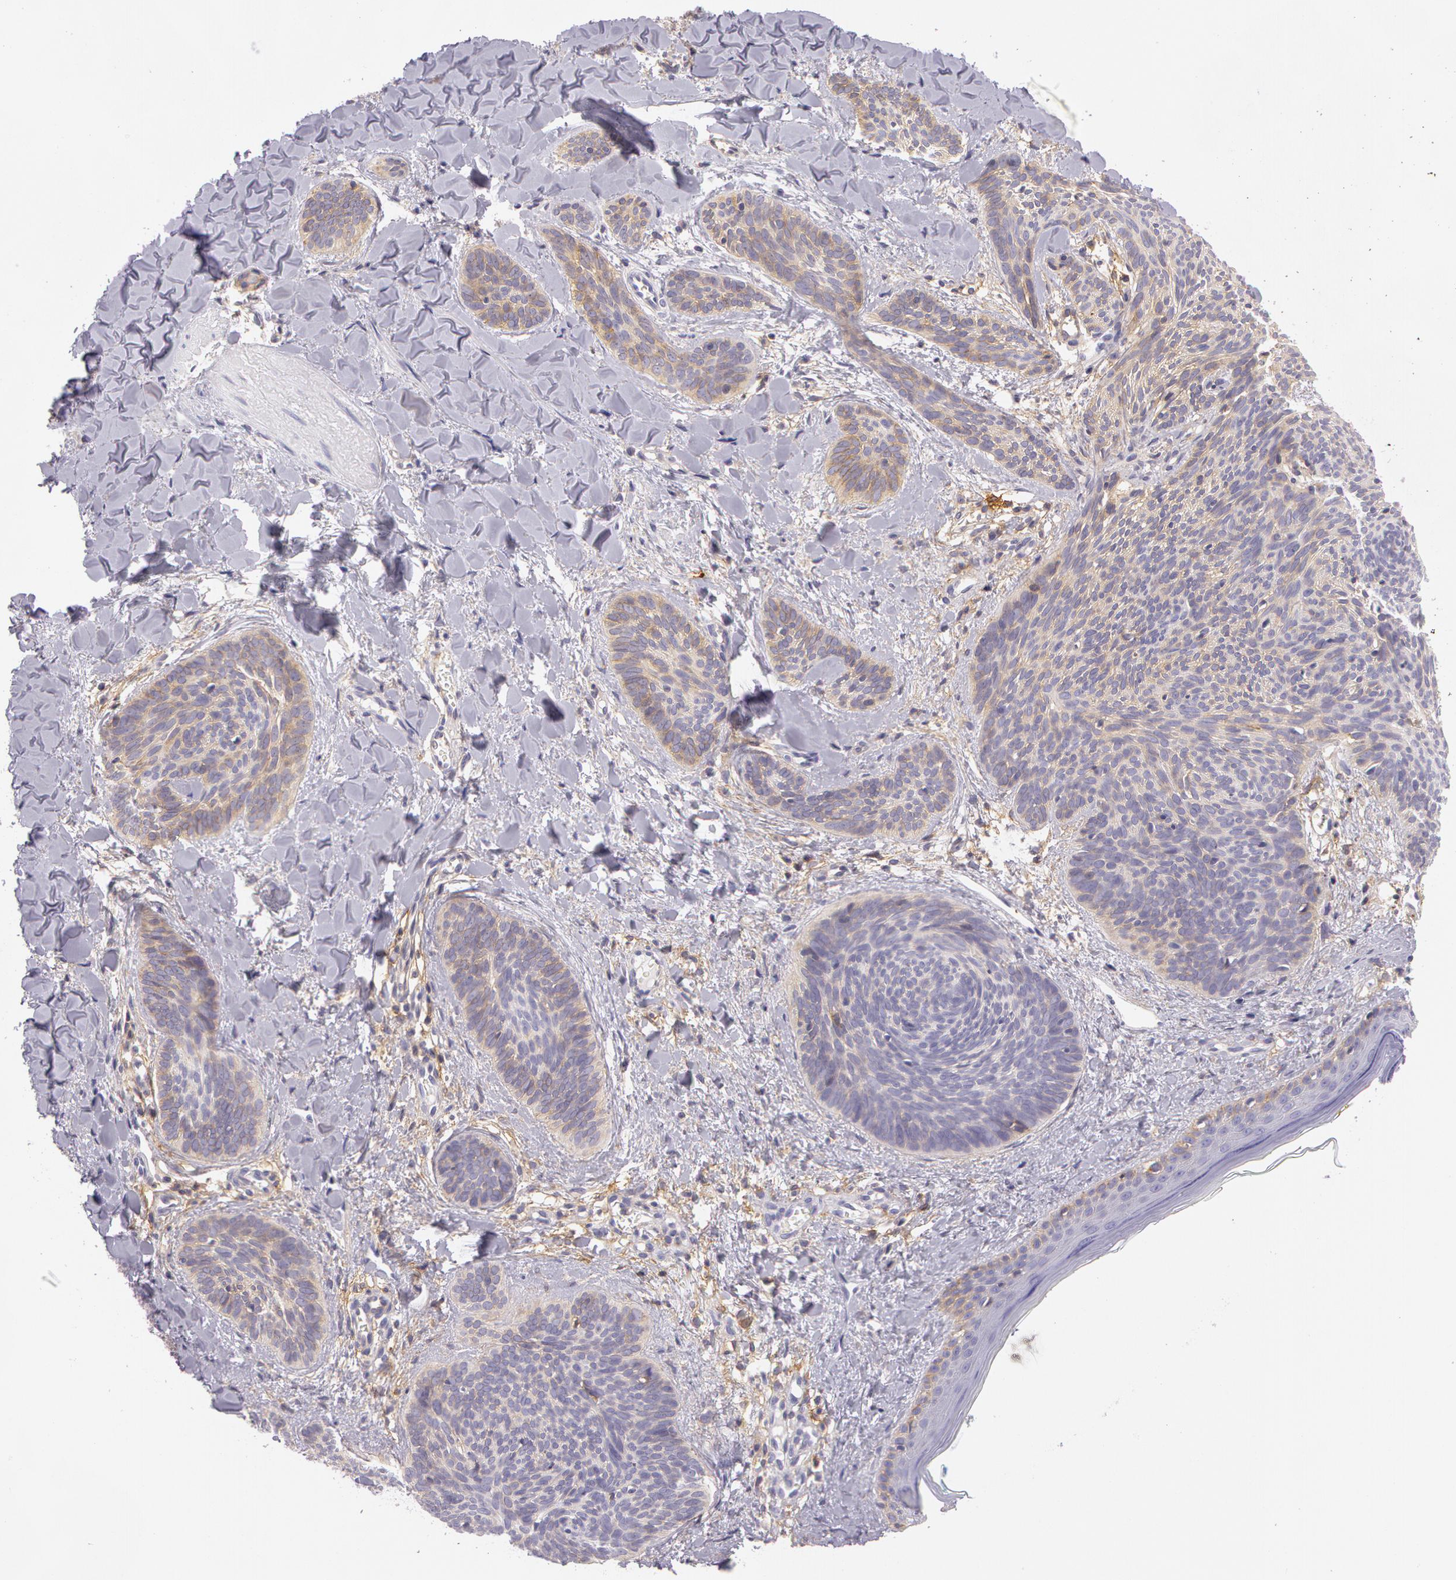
{"staining": {"intensity": "weak", "quantity": ">75%", "location": "cytoplasmic/membranous"}, "tissue": "skin cancer", "cell_type": "Tumor cells", "image_type": "cancer", "snomed": [{"axis": "morphology", "description": "Basal cell carcinoma"}, {"axis": "topography", "description": "Skin"}], "caption": "Weak cytoplasmic/membranous expression for a protein is appreciated in approximately >75% of tumor cells of skin basal cell carcinoma using immunohistochemistry.", "gene": "LY75", "patient": {"sex": "female", "age": 81}}